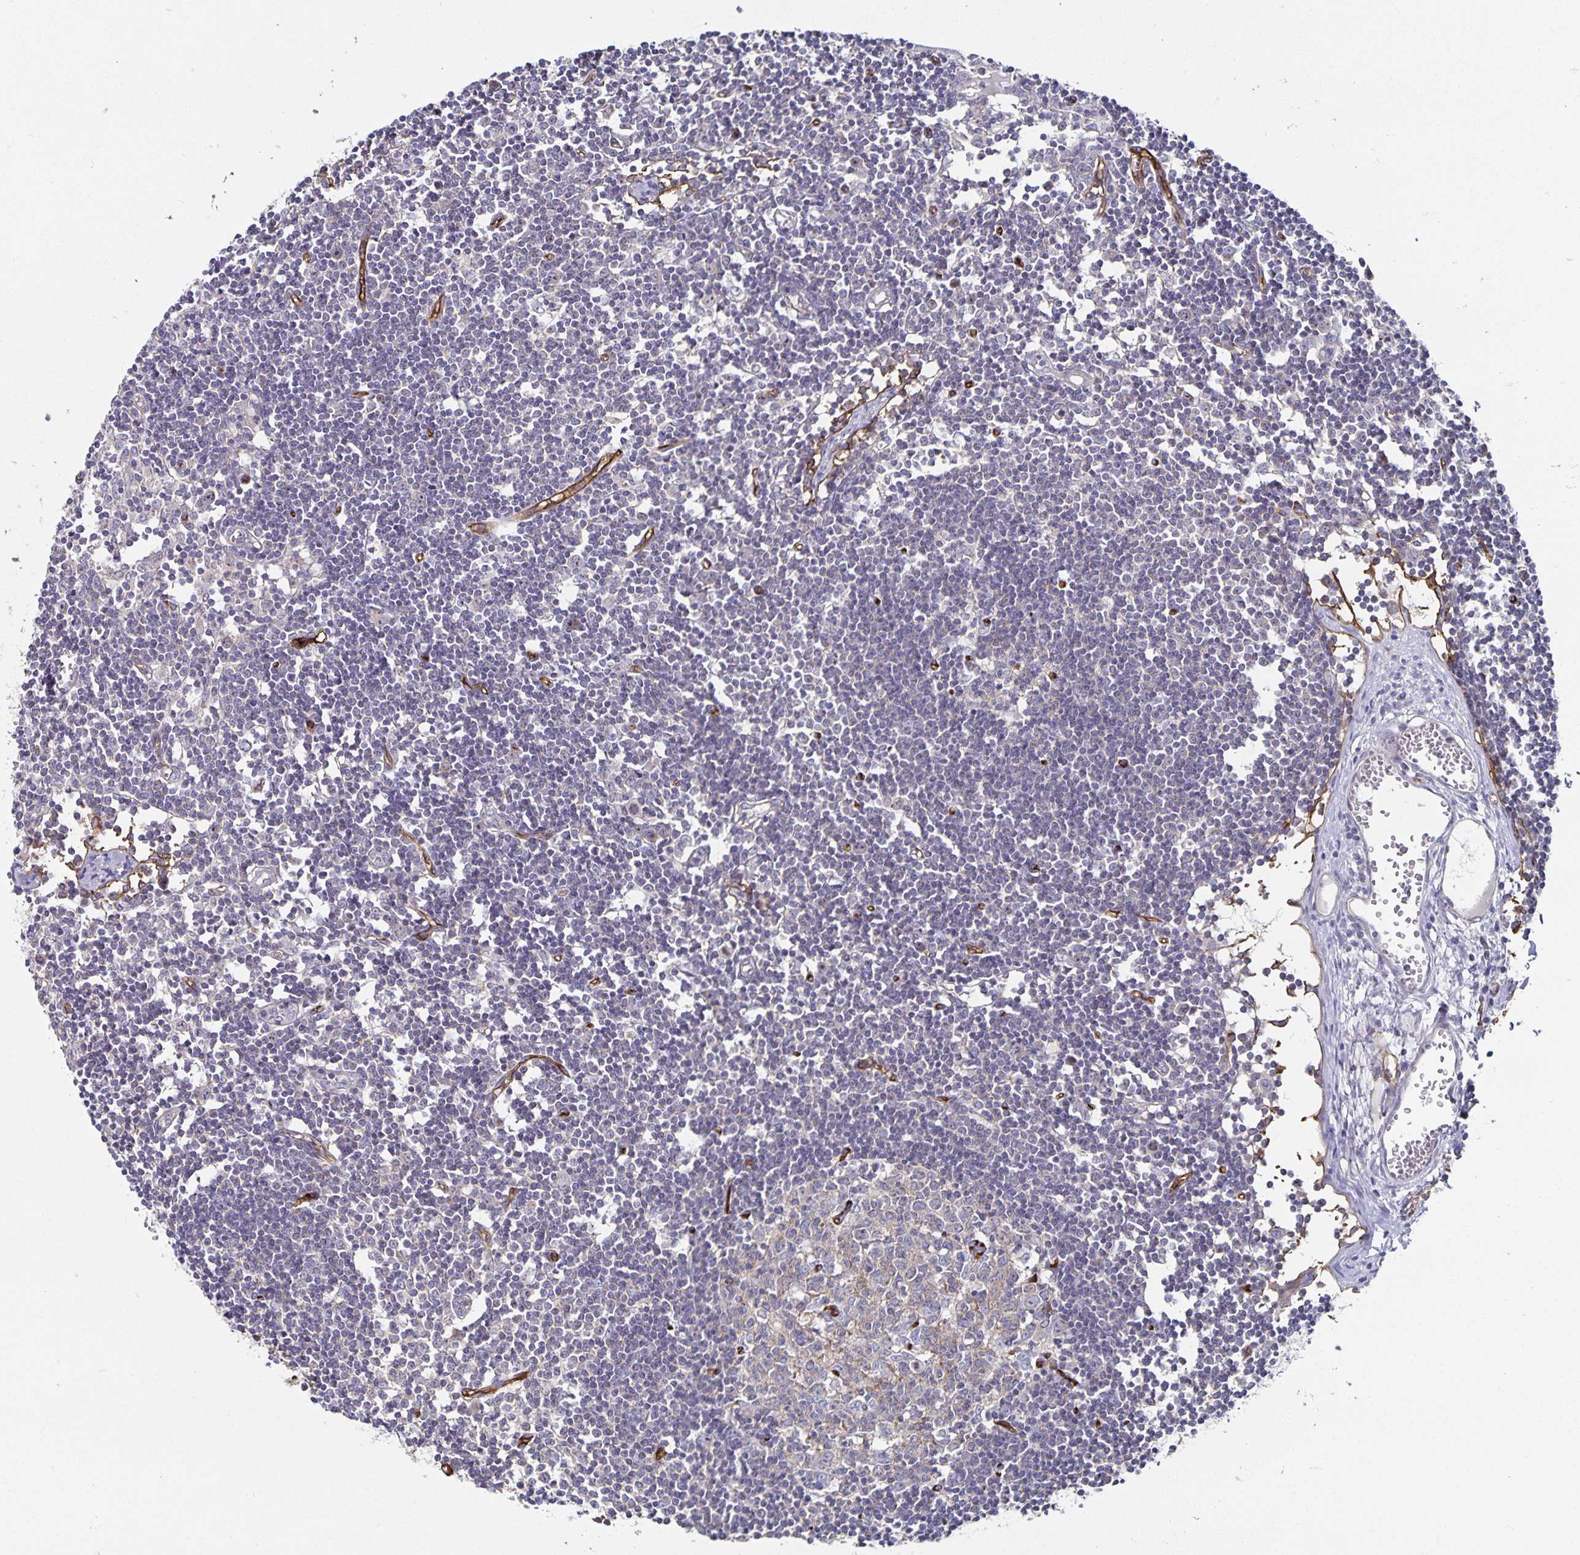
{"staining": {"intensity": "negative", "quantity": "none", "location": "none"}, "tissue": "lymph node", "cell_type": "Germinal center cells", "image_type": "normal", "snomed": [{"axis": "morphology", "description": "Normal tissue, NOS"}, {"axis": "topography", "description": "Lymph node"}], "caption": "Immunohistochemistry (IHC) photomicrograph of benign lymph node: human lymph node stained with DAB displays no significant protein positivity in germinal center cells.", "gene": "PODXL", "patient": {"sex": "female", "age": 11}}